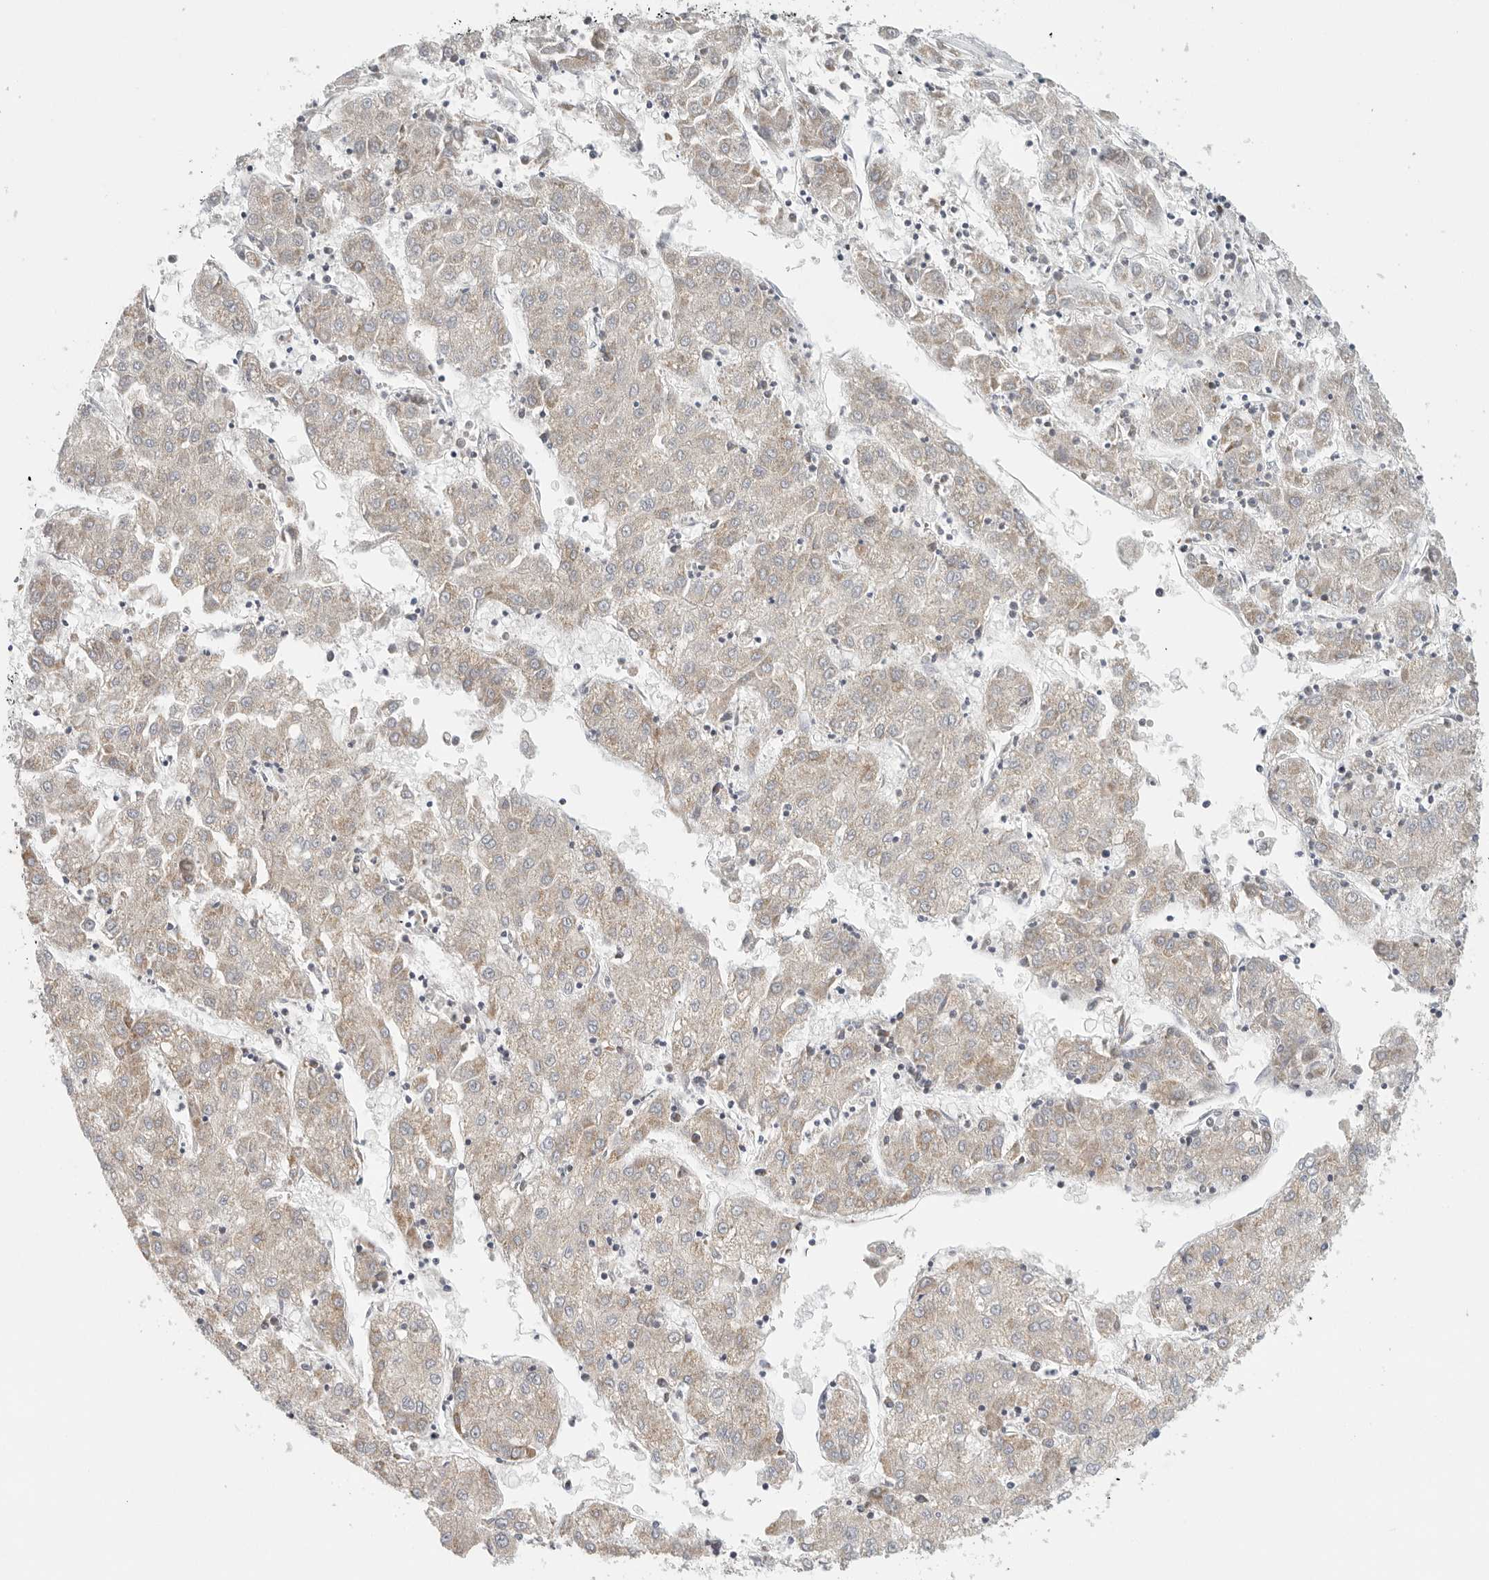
{"staining": {"intensity": "weak", "quantity": "<25%", "location": "cytoplasmic/membranous"}, "tissue": "liver cancer", "cell_type": "Tumor cells", "image_type": "cancer", "snomed": [{"axis": "morphology", "description": "Carcinoma, Hepatocellular, NOS"}, {"axis": "topography", "description": "Liver"}], "caption": "Liver hepatocellular carcinoma was stained to show a protein in brown. There is no significant positivity in tumor cells.", "gene": "FKBP8", "patient": {"sex": "male", "age": 72}}